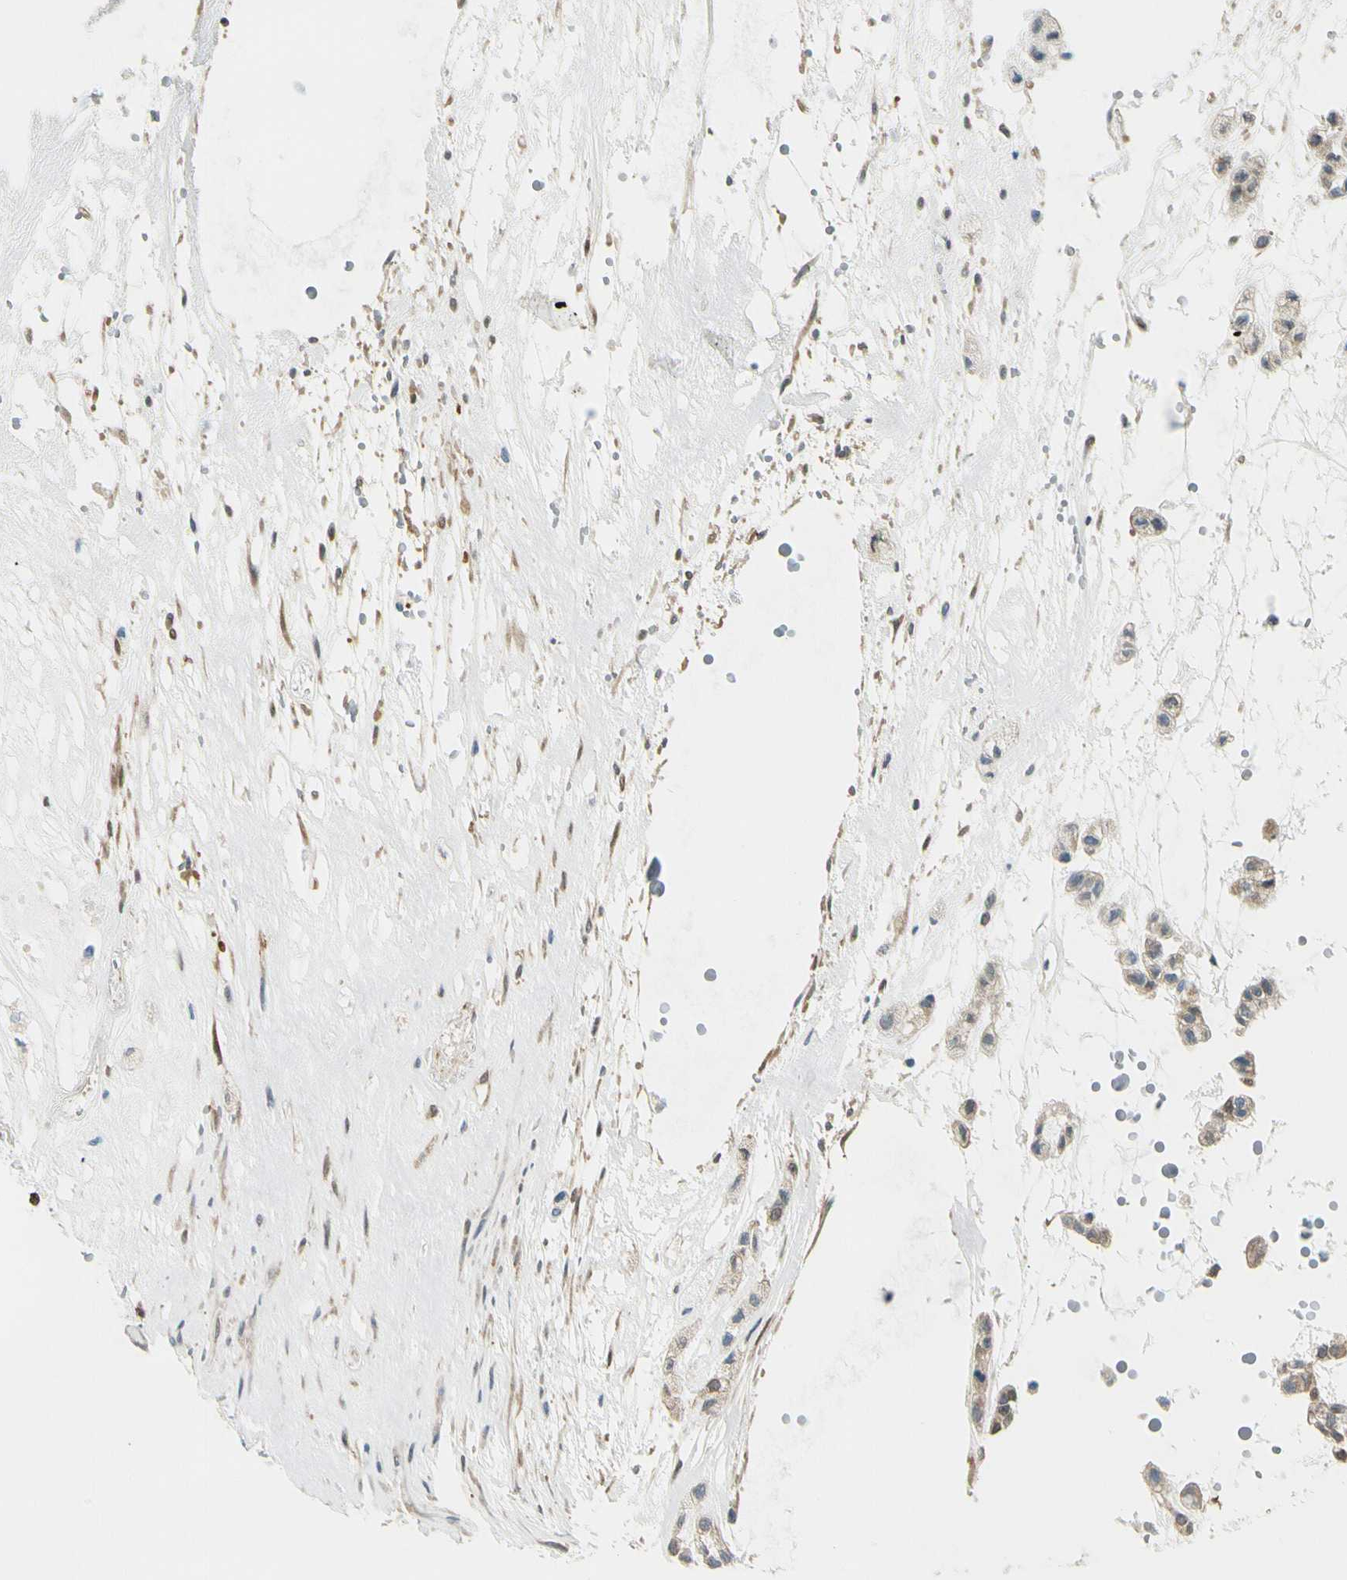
{"staining": {"intensity": "weak", "quantity": ">75%", "location": "cytoplasmic/membranous"}, "tissue": "head and neck cancer", "cell_type": "Tumor cells", "image_type": "cancer", "snomed": [{"axis": "morphology", "description": "Adenocarcinoma, NOS"}, {"axis": "morphology", "description": "Adenoma, NOS"}, {"axis": "topography", "description": "Head-Neck"}], "caption": "Head and neck adenocarcinoma stained with immunohistochemistry demonstrates weak cytoplasmic/membranous positivity in about >75% of tumor cells. (Brightfield microscopy of DAB IHC at high magnification).", "gene": "FHL2", "patient": {"sex": "female", "age": 55}}